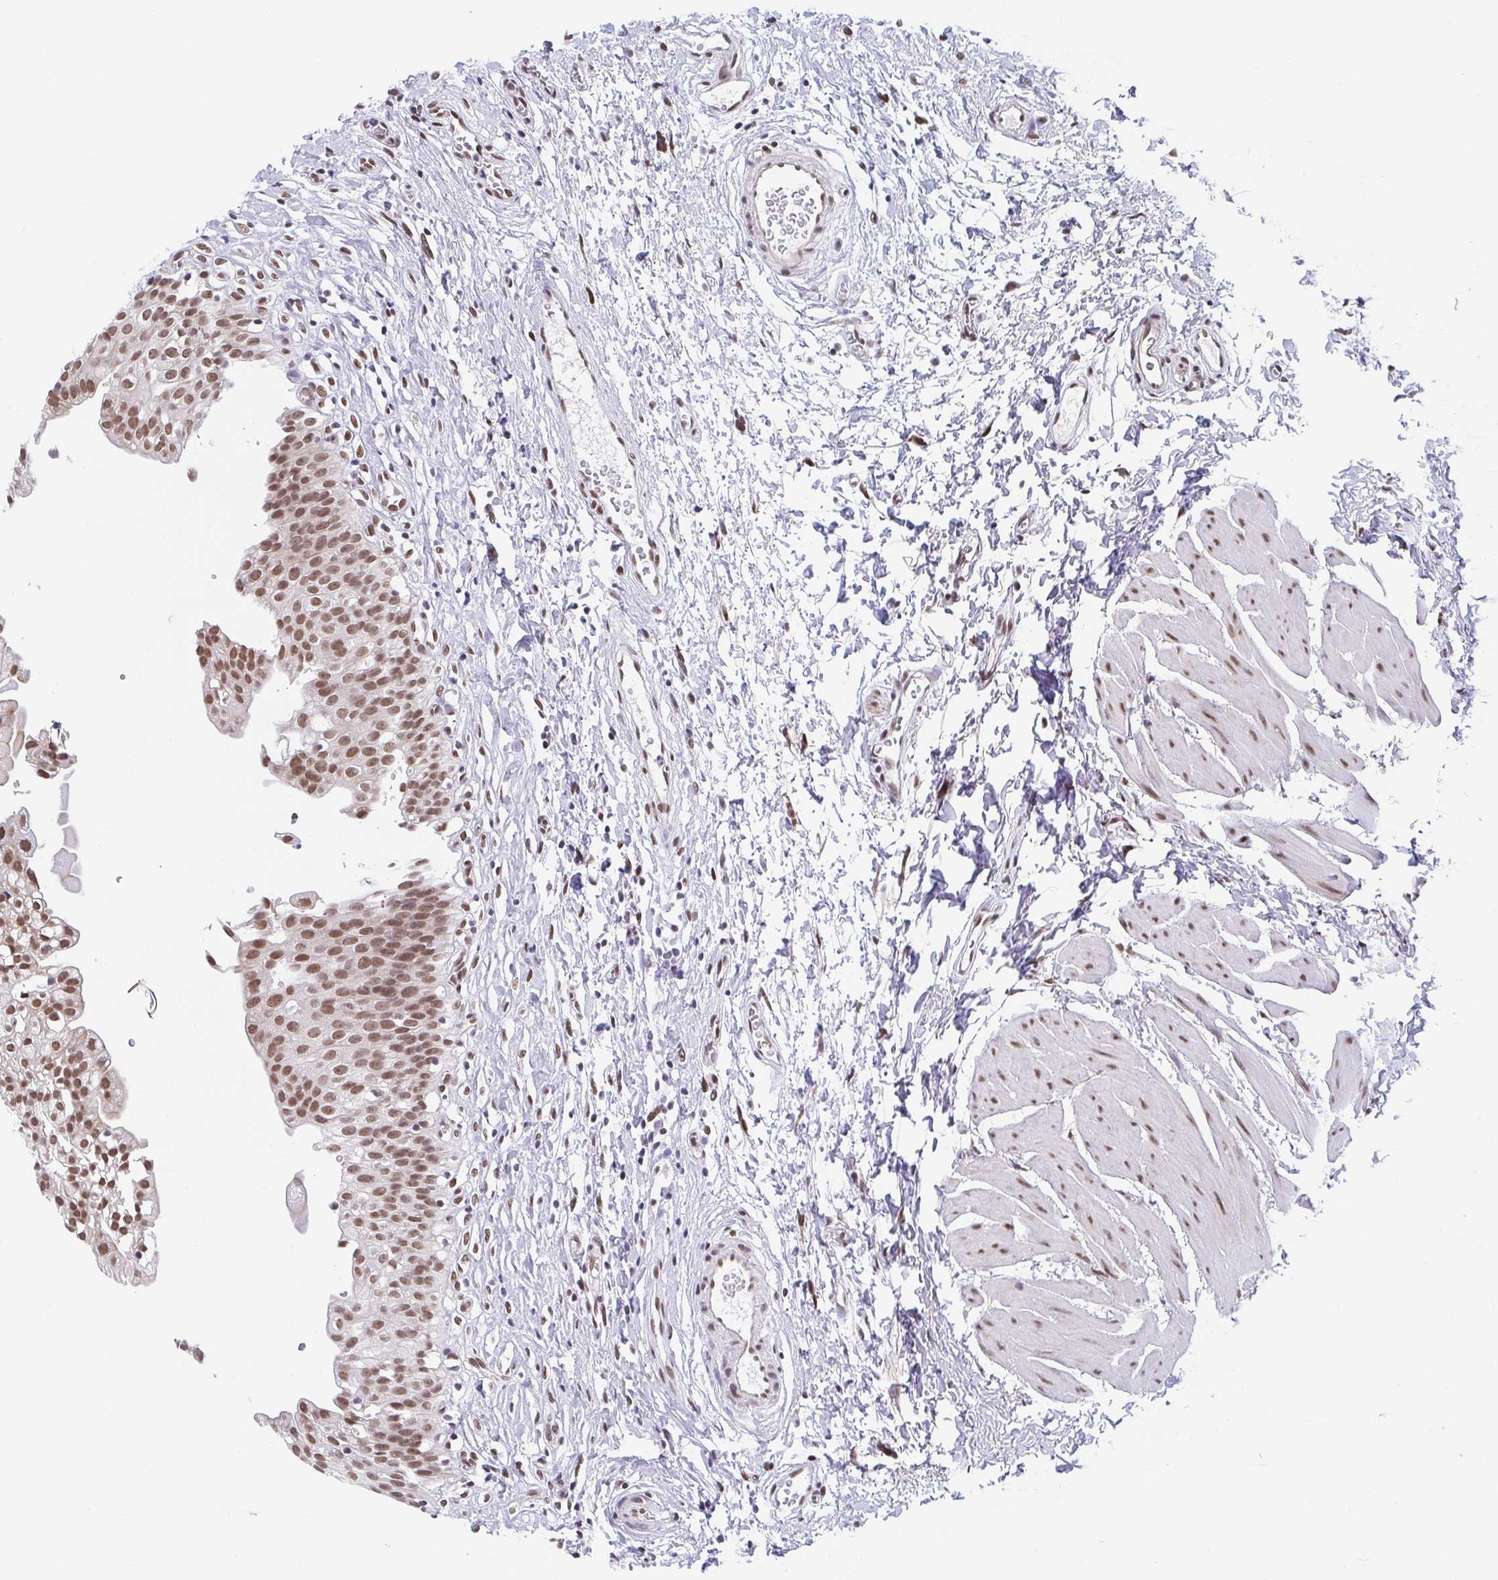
{"staining": {"intensity": "moderate", "quantity": ">75%", "location": "nuclear"}, "tissue": "urinary bladder", "cell_type": "Urothelial cells", "image_type": "normal", "snomed": [{"axis": "morphology", "description": "Normal tissue, NOS"}, {"axis": "topography", "description": "Urinary bladder"}], "caption": "Immunohistochemical staining of normal urinary bladder displays moderate nuclear protein staining in approximately >75% of urothelial cells.", "gene": "SLC7A10", "patient": {"sex": "male", "age": 51}}